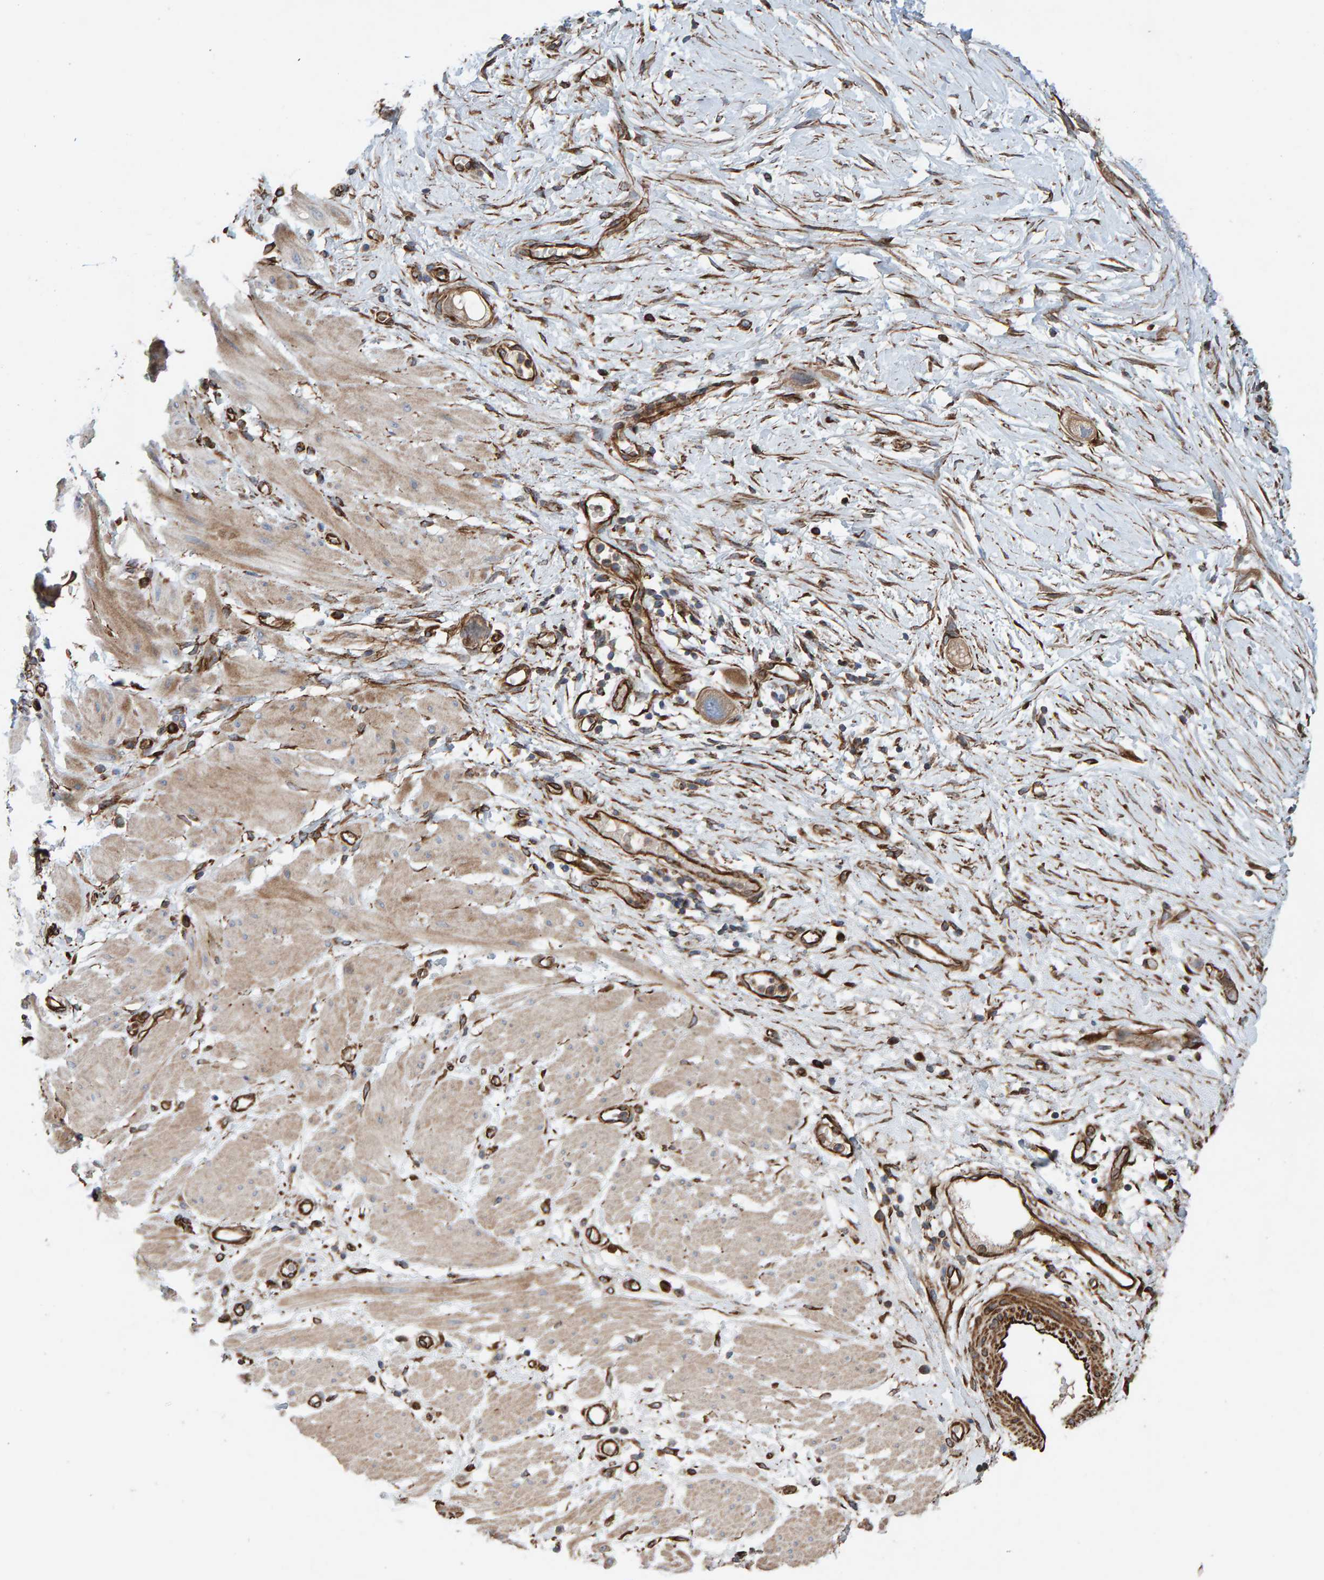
{"staining": {"intensity": "moderate", "quantity": ">75%", "location": "cytoplasmic/membranous"}, "tissue": "stomach cancer", "cell_type": "Tumor cells", "image_type": "cancer", "snomed": [{"axis": "morphology", "description": "Adenocarcinoma, NOS"}, {"axis": "topography", "description": "Stomach"}, {"axis": "topography", "description": "Stomach, lower"}], "caption": "Moderate cytoplasmic/membranous positivity is present in about >75% of tumor cells in stomach cancer. Ihc stains the protein of interest in brown and the nuclei are stained blue.", "gene": "ZNF347", "patient": {"sex": "female", "age": 48}}